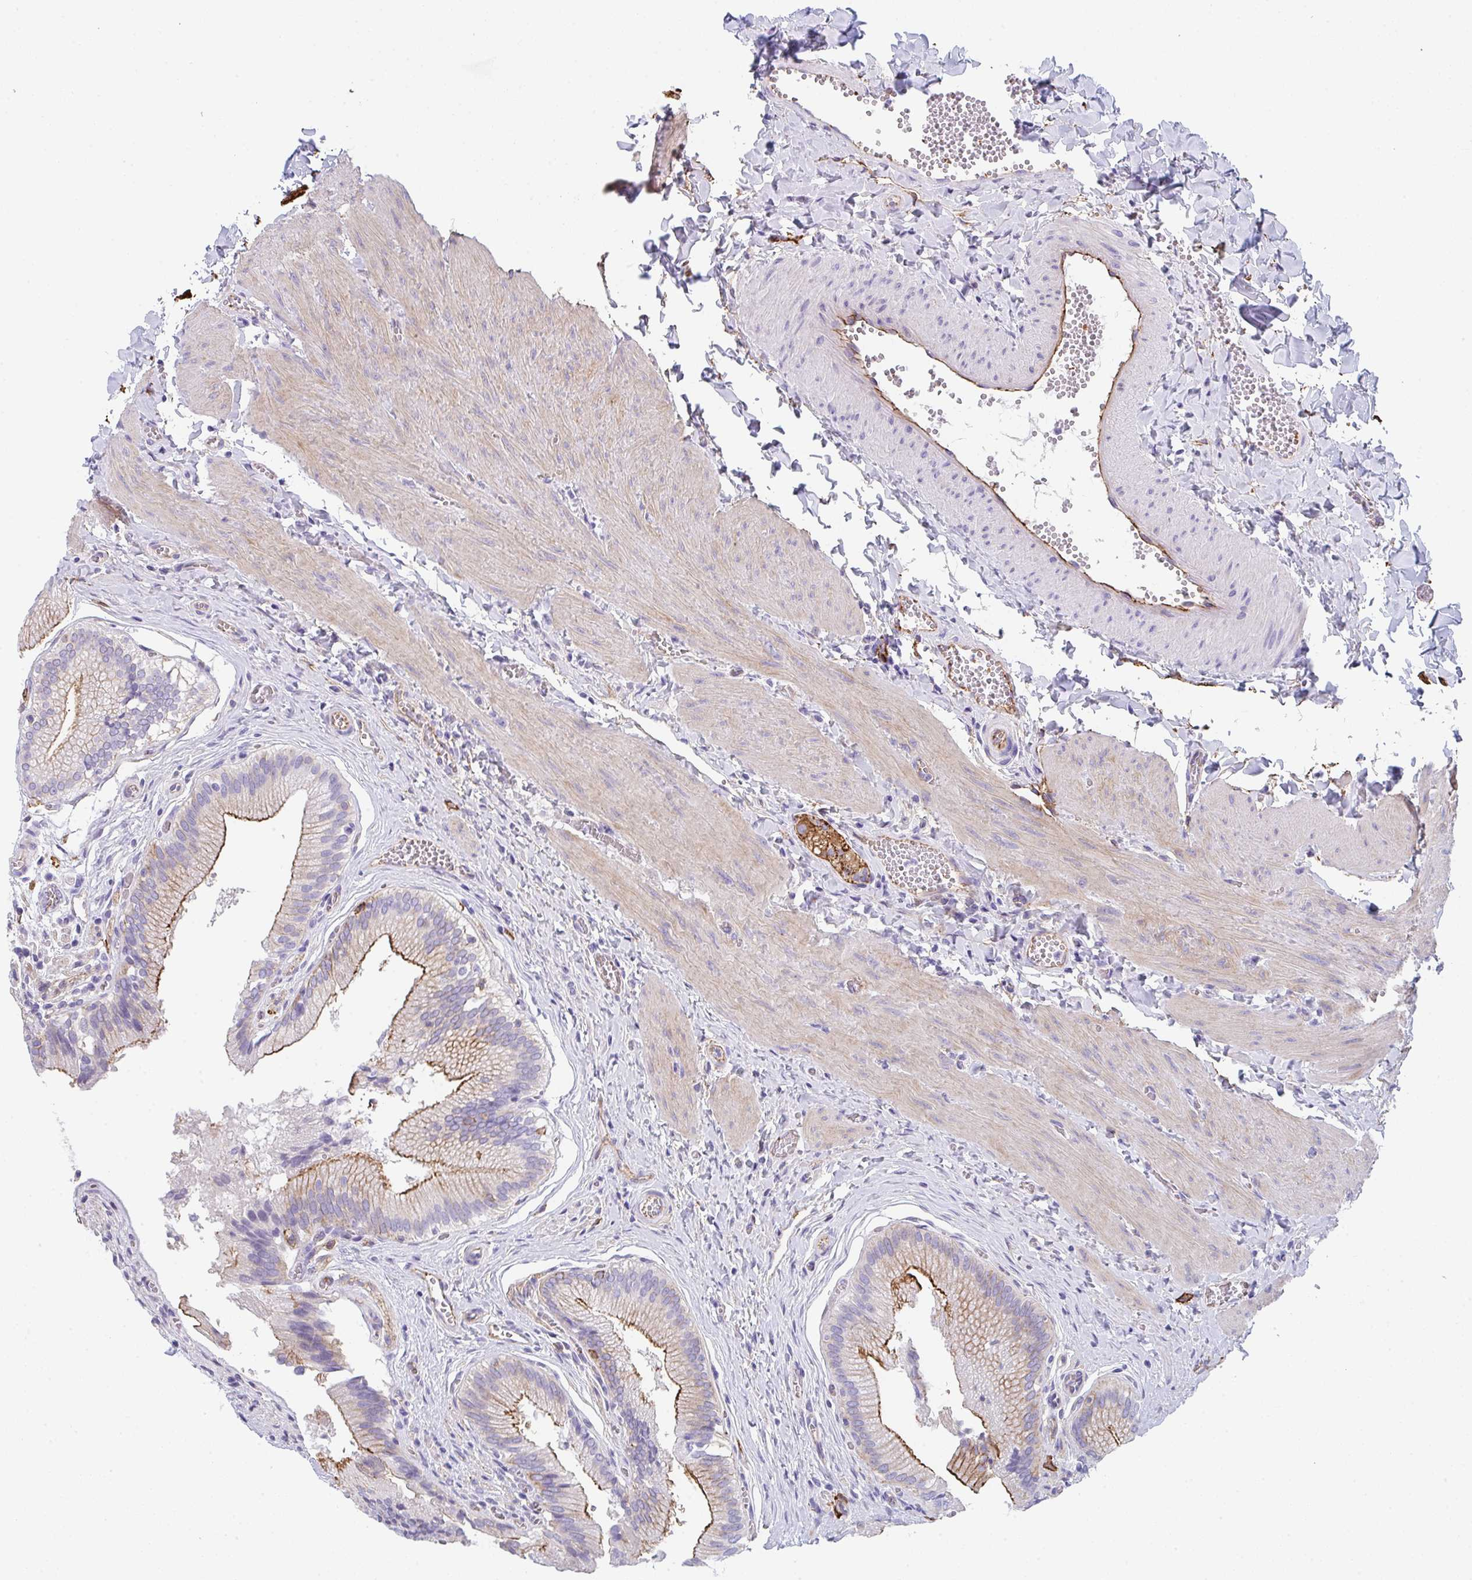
{"staining": {"intensity": "moderate", "quantity": ">75%", "location": "cytoplasmic/membranous"}, "tissue": "gallbladder", "cell_type": "Glandular cells", "image_type": "normal", "snomed": [{"axis": "morphology", "description": "Normal tissue, NOS"}, {"axis": "topography", "description": "Gallbladder"}], "caption": "IHC (DAB (3,3'-diaminobenzidine)) staining of normal human gallbladder exhibits moderate cytoplasmic/membranous protein staining in approximately >75% of glandular cells.", "gene": "DBN1", "patient": {"sex": "male", "age": 17}}